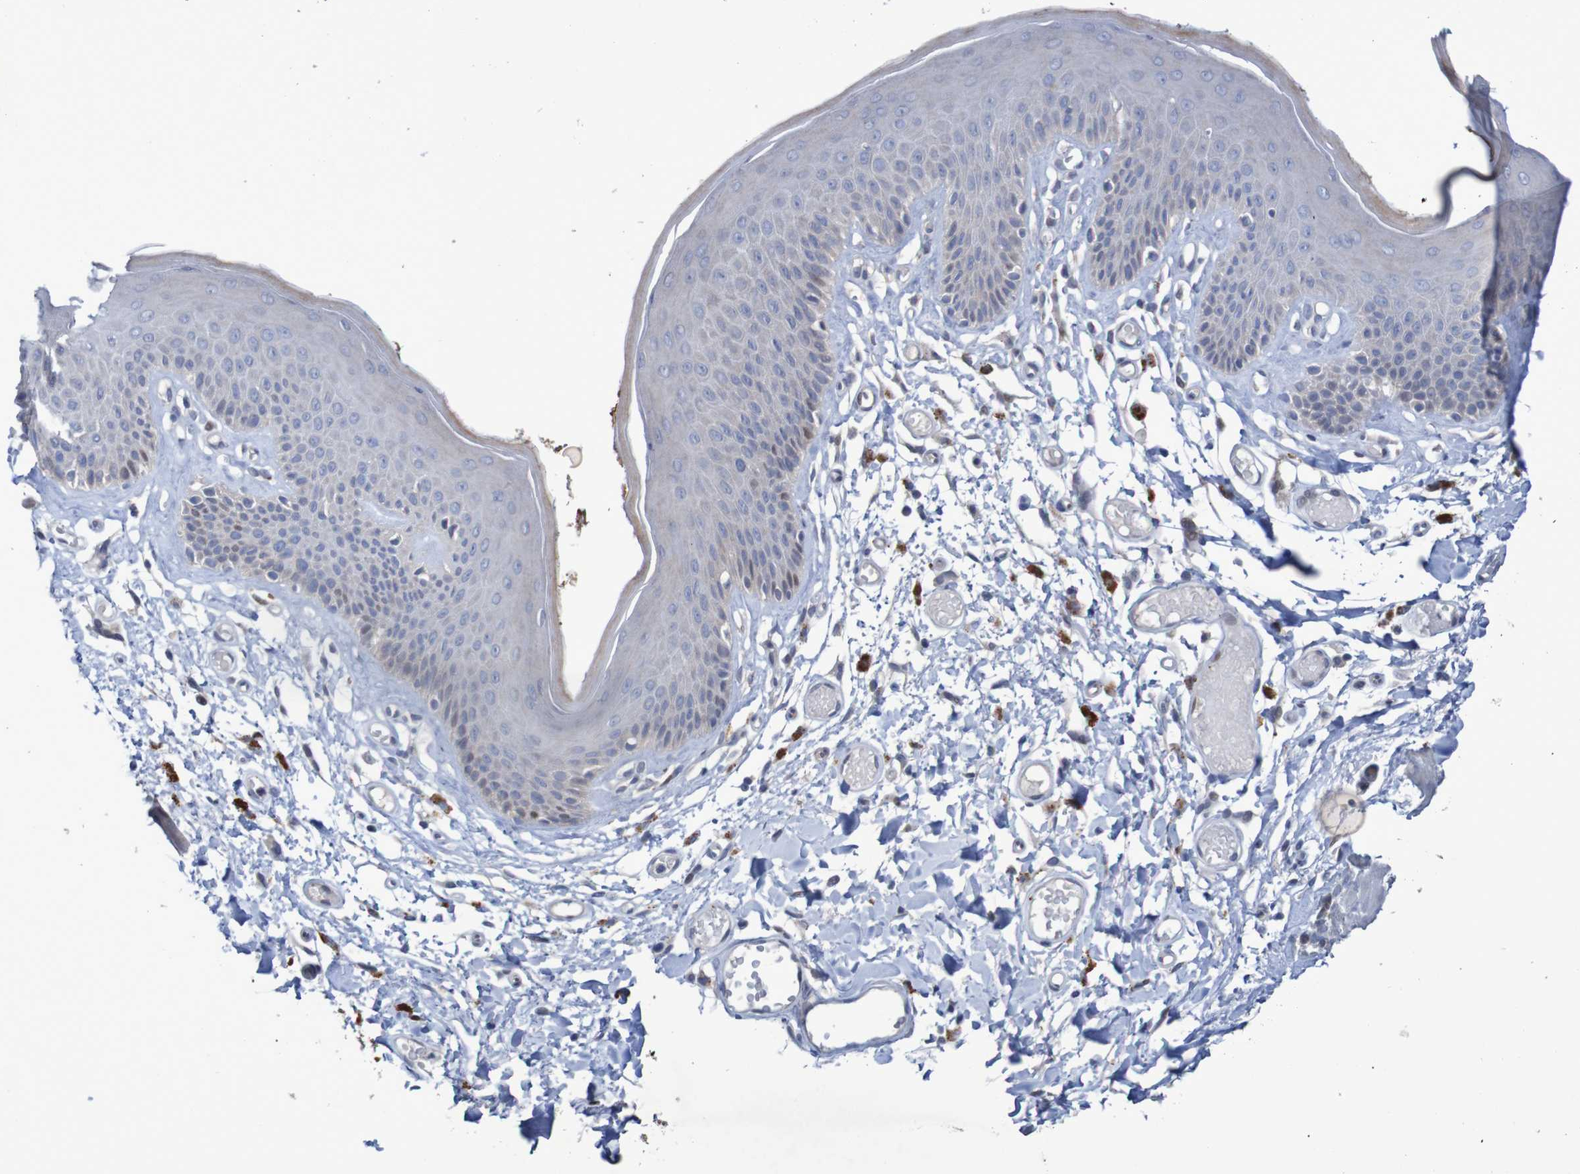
{"staining": {"intensity": "weak", "quantity": "<25%", "location": "cytoplasmic/membranous,nuclear"}, "tissue": "skin", "cell_type": "Epidermal cells", "image_type": "normal", "snomed": [{"axis": "morphology", "description": "Normal tissue, NOS"}, {"axis": "topography", "description": "Vulva"}], "caption": "Immunohistochemistry (IHC) histopathology image of normal skin: skin stained with DAB (3,3'-diaminobenzidine) displays no significant protein staining in epidermal cells.", "gene": "FBP1", "patient": {"sex": "female", "age": 73}}